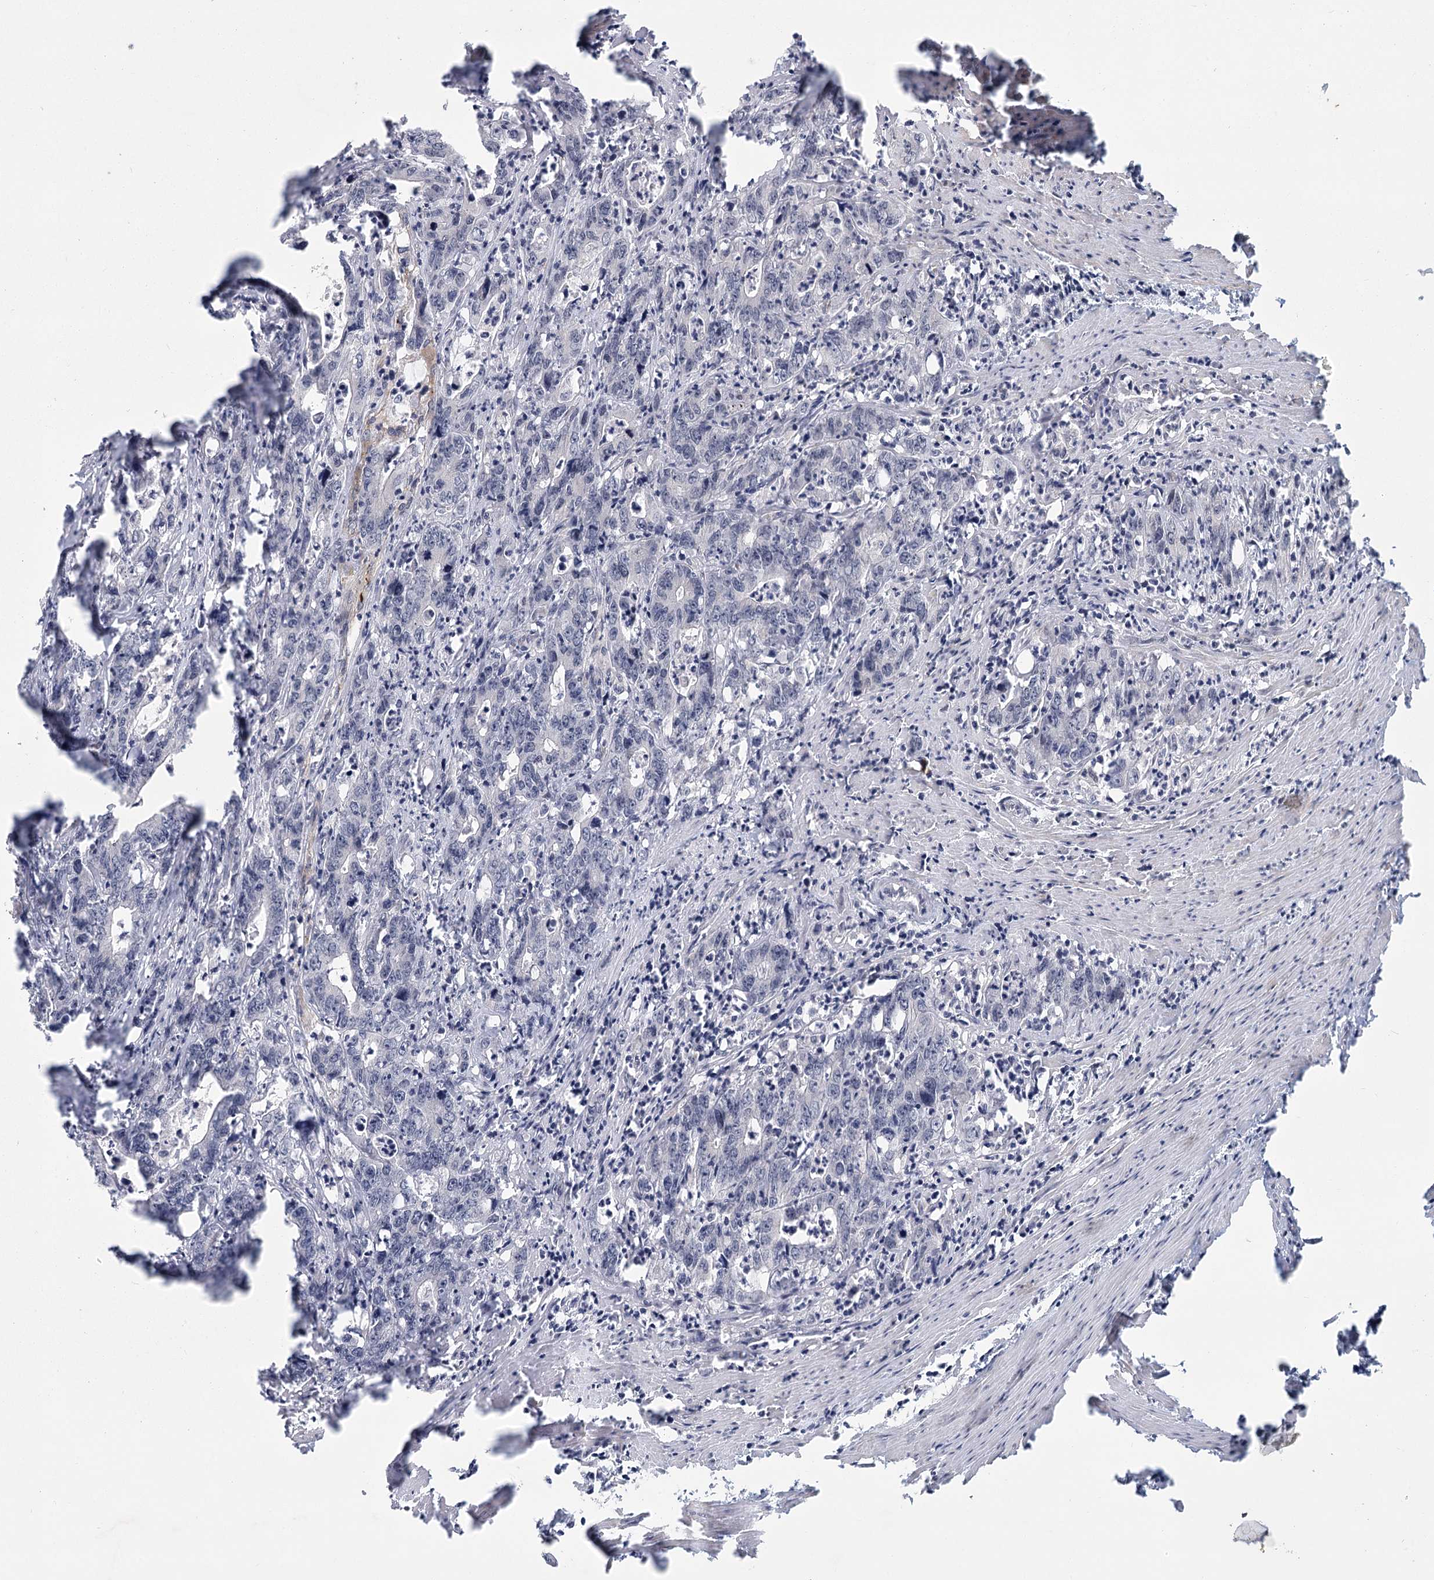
{"staining": {"intensity": "negative", "quantity": "none", "location": "none"}, "tissue": "colorectal cancer", "cell_type": "Tumor cells", "image_type": "cancer", "snomed": [{"axis": "morphology", "description": "Adenocarcinoma, NOS"}, {"axis": "topography", "description": "Colon"}], "caption": "Immunohistochemistry histopathology image of neoplastic tissue: human adenocarcinoma (colorectal) stained with DAB shows no significant protein staining in tumor cells.", "gene": "CIB4", "patient": {"sex": "female", "age": 75}}